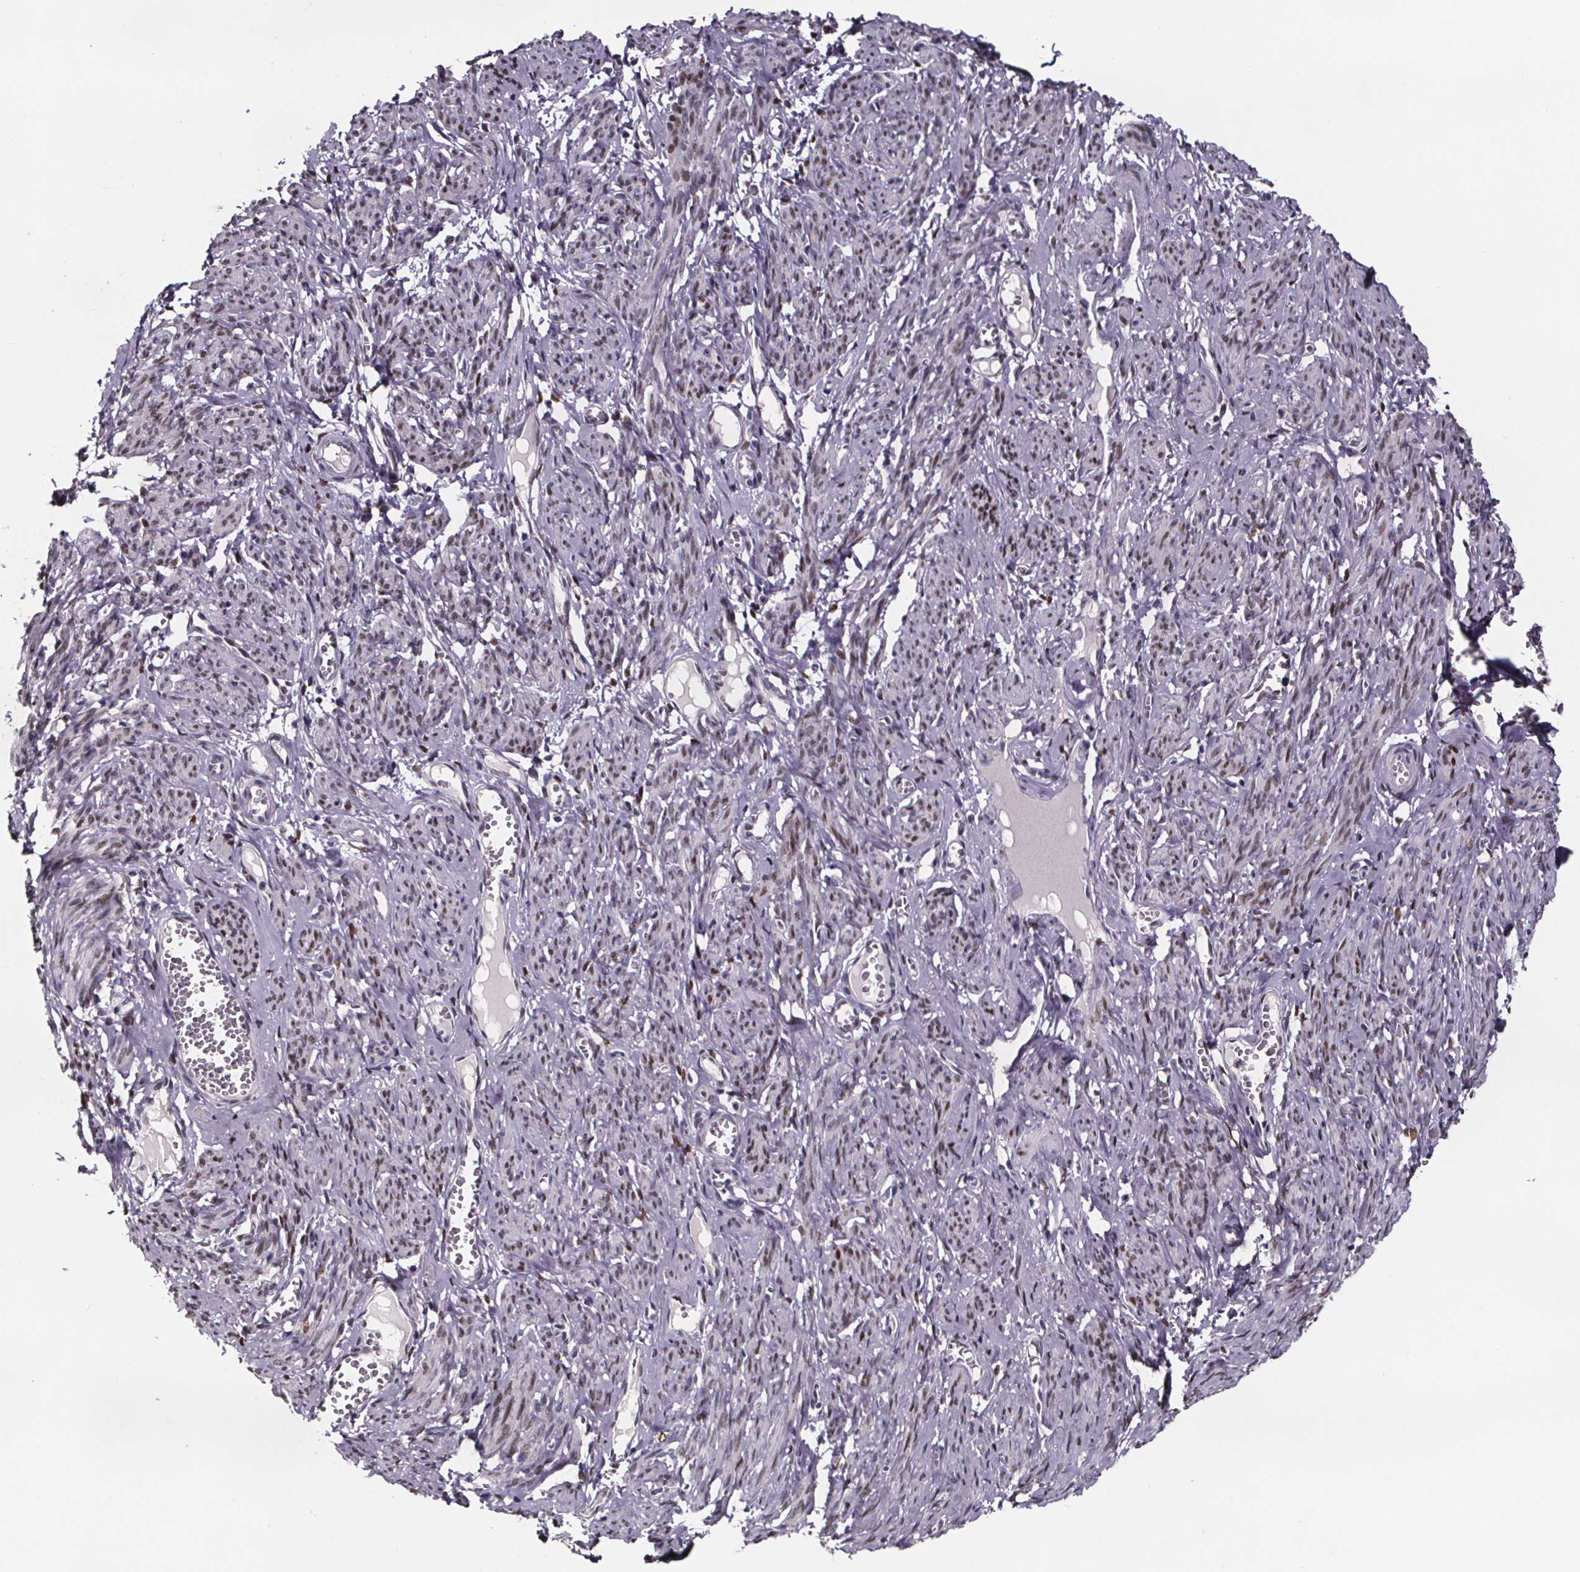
{"staining": {"intensity": "weak", "quantity": "<25%", "location": "nuclear"}, "tissue": "smooth muscle", "cell_type": "Smooth muscle cells", "image_type": "normal", "snomed": [{"axis": "morphology", "description": "Normal tissue, NOS"}, {"axis": "topography", "description": "Smooth muscle"}], "caption": "This photomicrograph is of unremarkable smooth muscle stained with IHC to label a protein in brown with the nuclei are counter-stained blue. There is no positivity in smooth muscle cells.", "gene": "AR", "patient": {"sex": "female", "age": 65}}